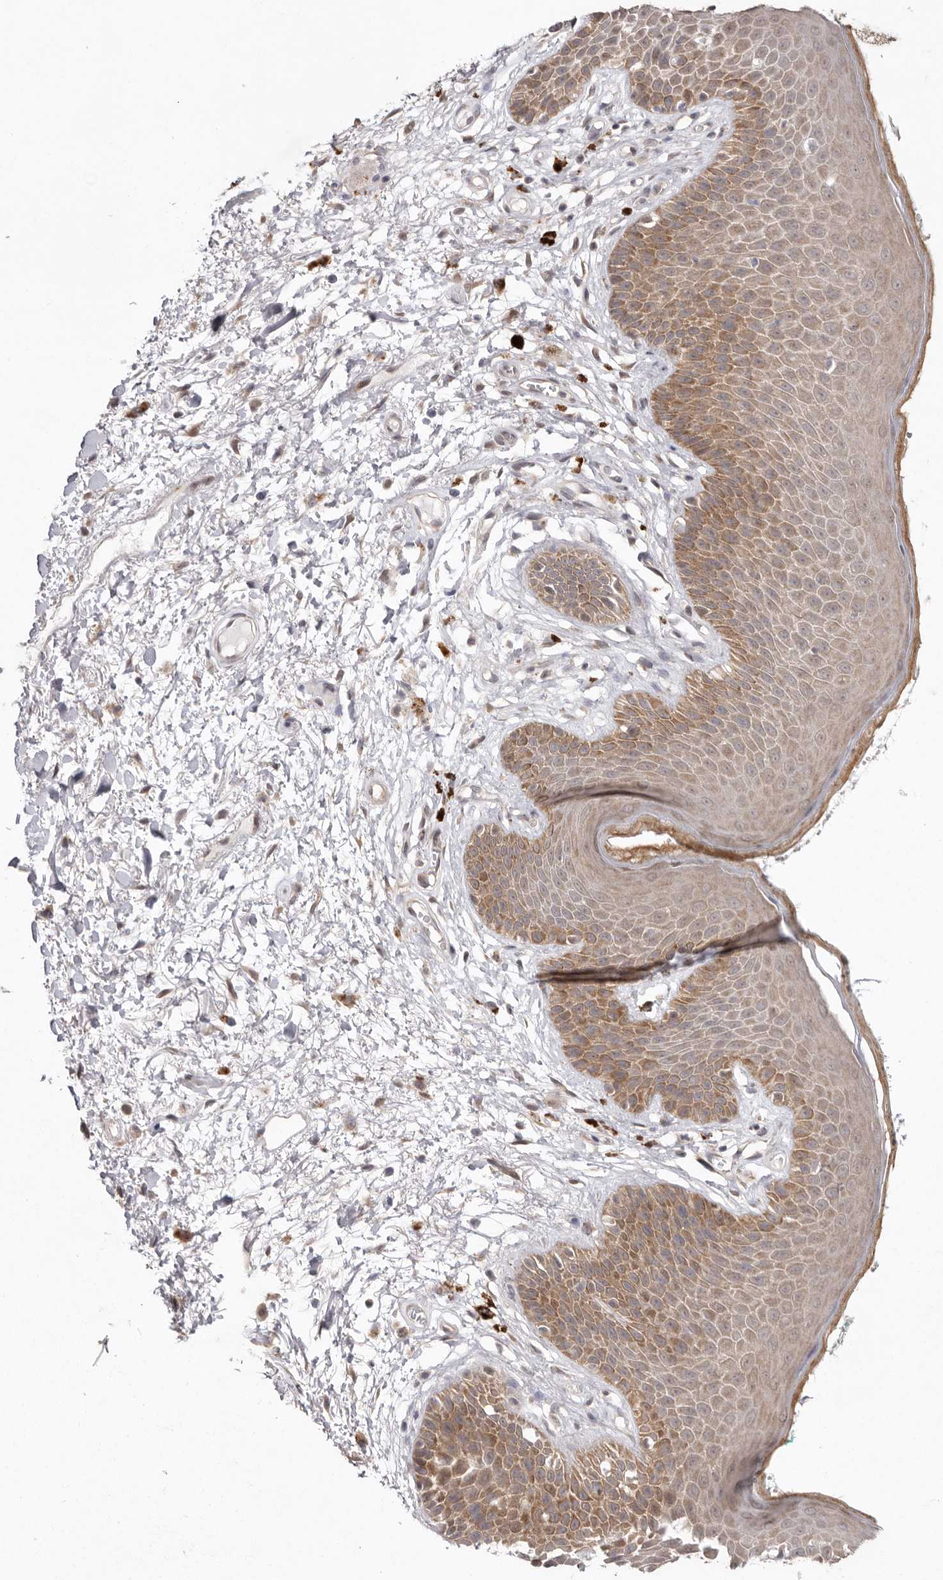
{"staining": {"intensity": "moderate", "quantity": ">75%", "location": "cytoplasmic/membranous"}, "tissue": "skin", "cell_type": "Epidermal cells", "image_type": "normal", "snomed": [{"axis": "morphology", "description": "Normal tissue, NOS"}, {"axis": "topography", "description": "Anal"}], "caption": "Immunohistochemistry image of normal skin: skin stained using IHC displays medium levels of moderate protein expression localized specifically in the cytoplasmic/membranous of epidermal cells, appearing as a cytoplasmic/membranous brown color.", "gene": "NSUN4", "patient": {"sex": "male", "age": 74}}